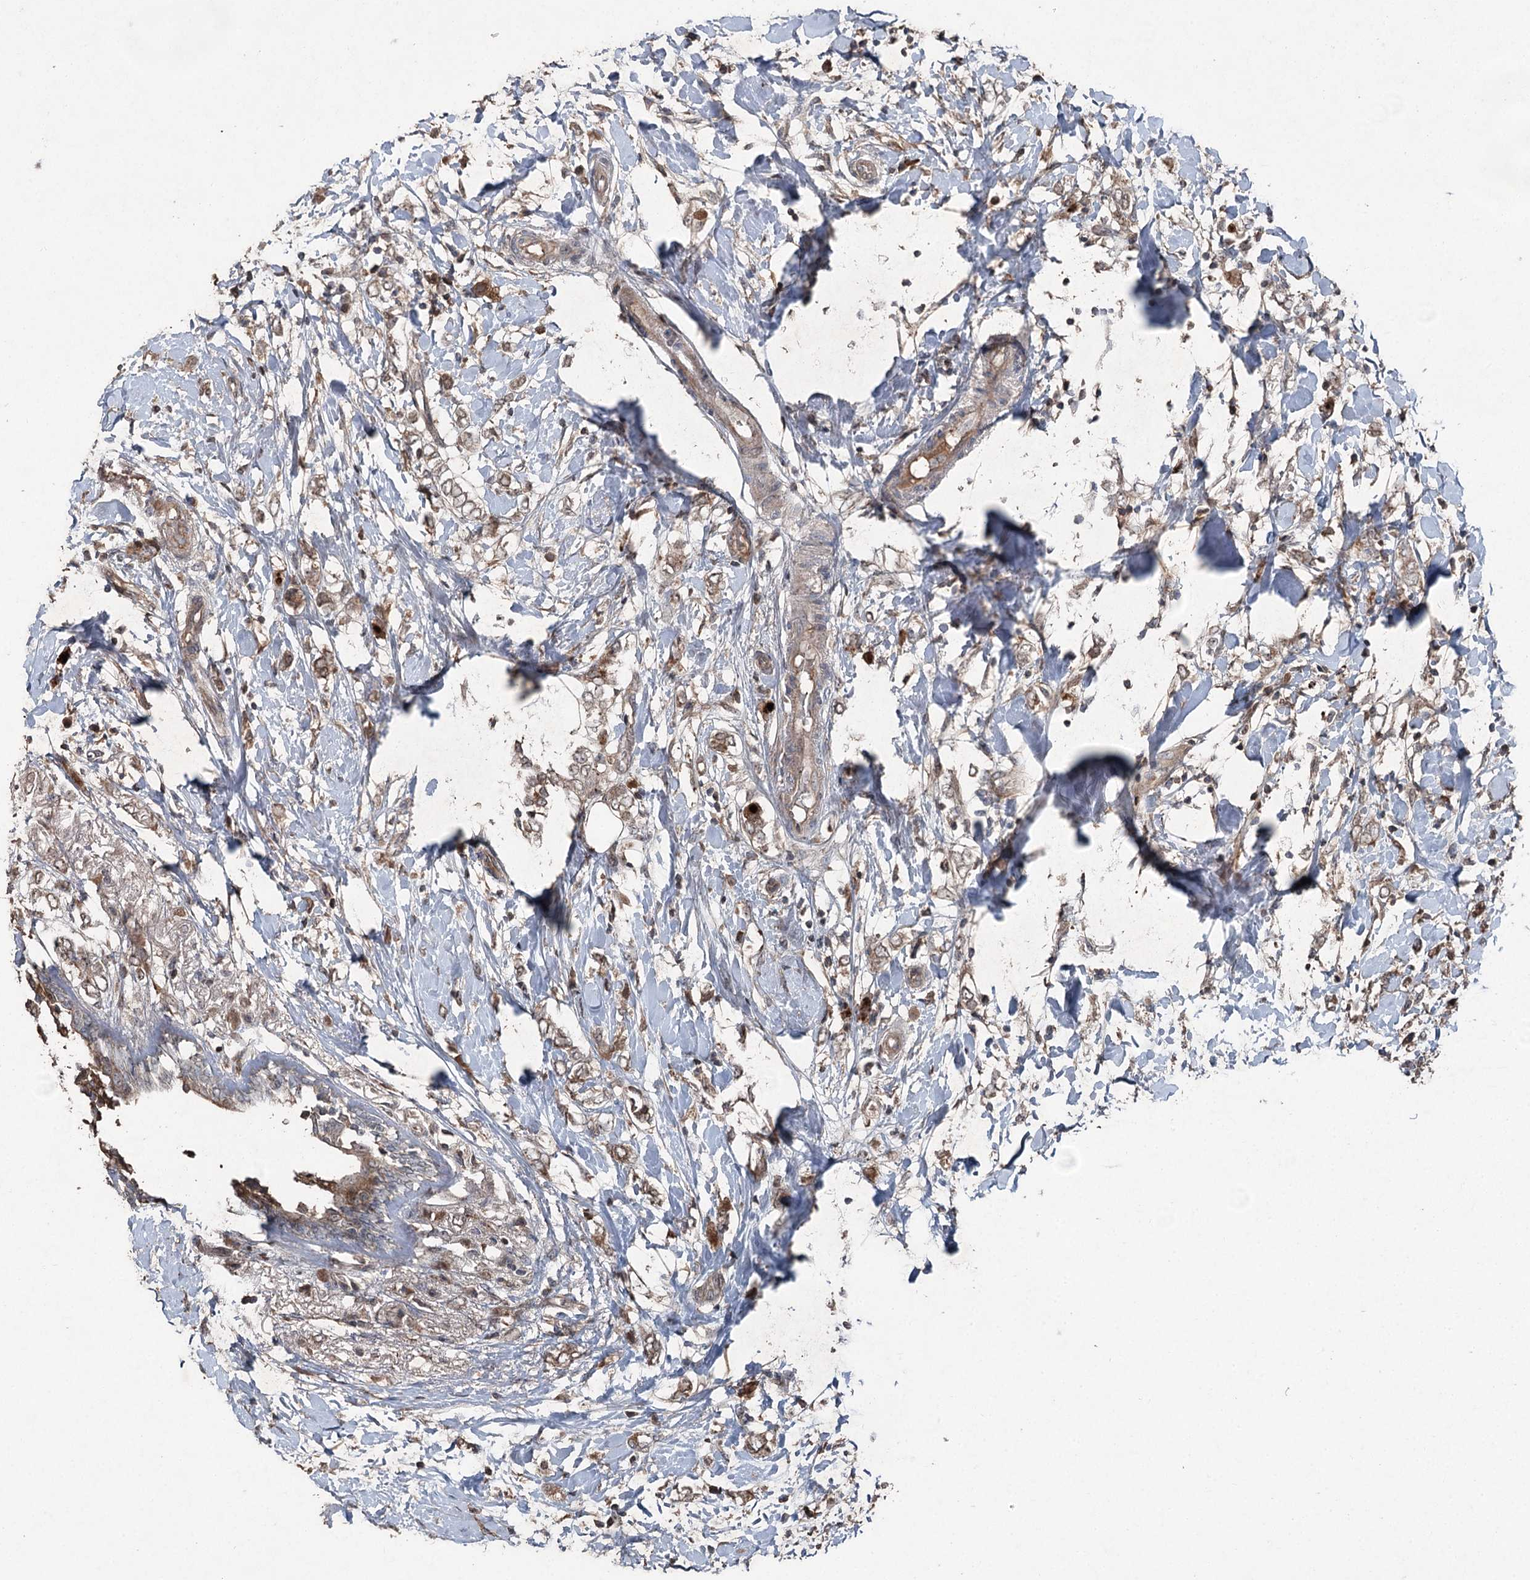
{"staining": {"intensity": "weak", "quantity": ">75%", "location": "cytoplasmic/membranous"}, "tissue": "breast cancer", "cell_type": "Tumor cells", "image_type": "cancer", "snomed": [{"axis": "morphology", "description": "Normal tissue, NOS"}, {"axis": "morphology", "description": "Lobular carcinoma"}, {"axis": "topography", "description": "Breast"}], "caption": "Protein expression by immunohistochemistry reveals weak cytoplasmic/membranous positivity in approximately >75% of tumor cells in lobular carcinoma (breast).", "gene": "MAPK8IP2", "patient": {"sex": "female", "age": 47}}